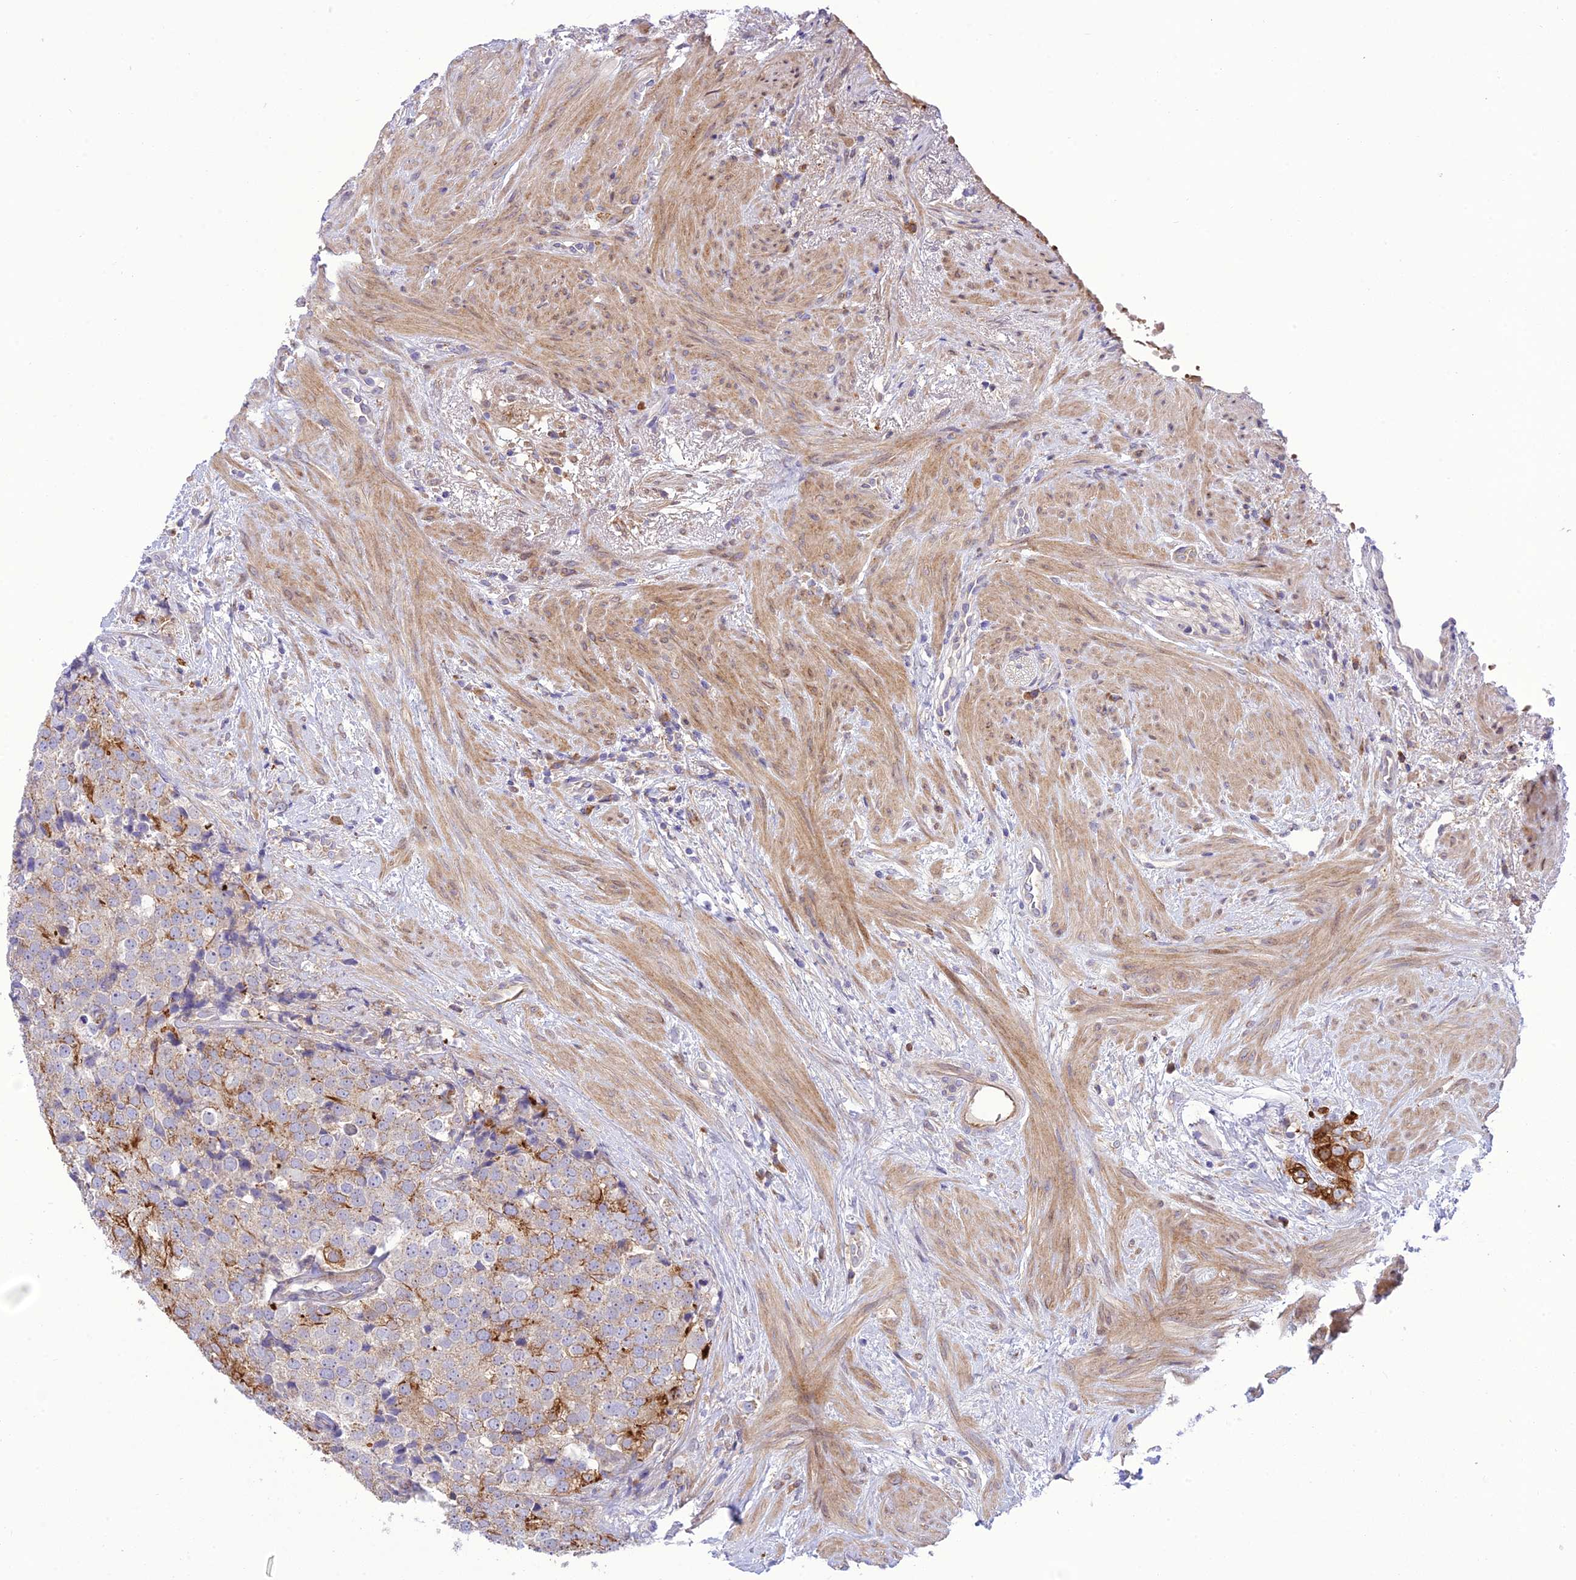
{"staining": {"intensity": "moderate", "quantity": "<25%", "location": "cytoplasmic/membranous"}, "tissue": "prostate cancer", "cell_type": "Tumor cells", "image_type": "cancer", "snomed": [{"axis": "morphology", "description": "Adenocarcinoma, High grade"}, {"axis": "topography", "description": "Prostate"}], "caption": "IHC micrograph of human prostate cancer (high-grade adenocarcinoma) stained for a protein (brown), which shows low levels of moderate cytoplasmic/membranous staining in approximately <25% of tumor cells.", "gene": "JMY", "patient": {"sex": "male", "age": 49}}